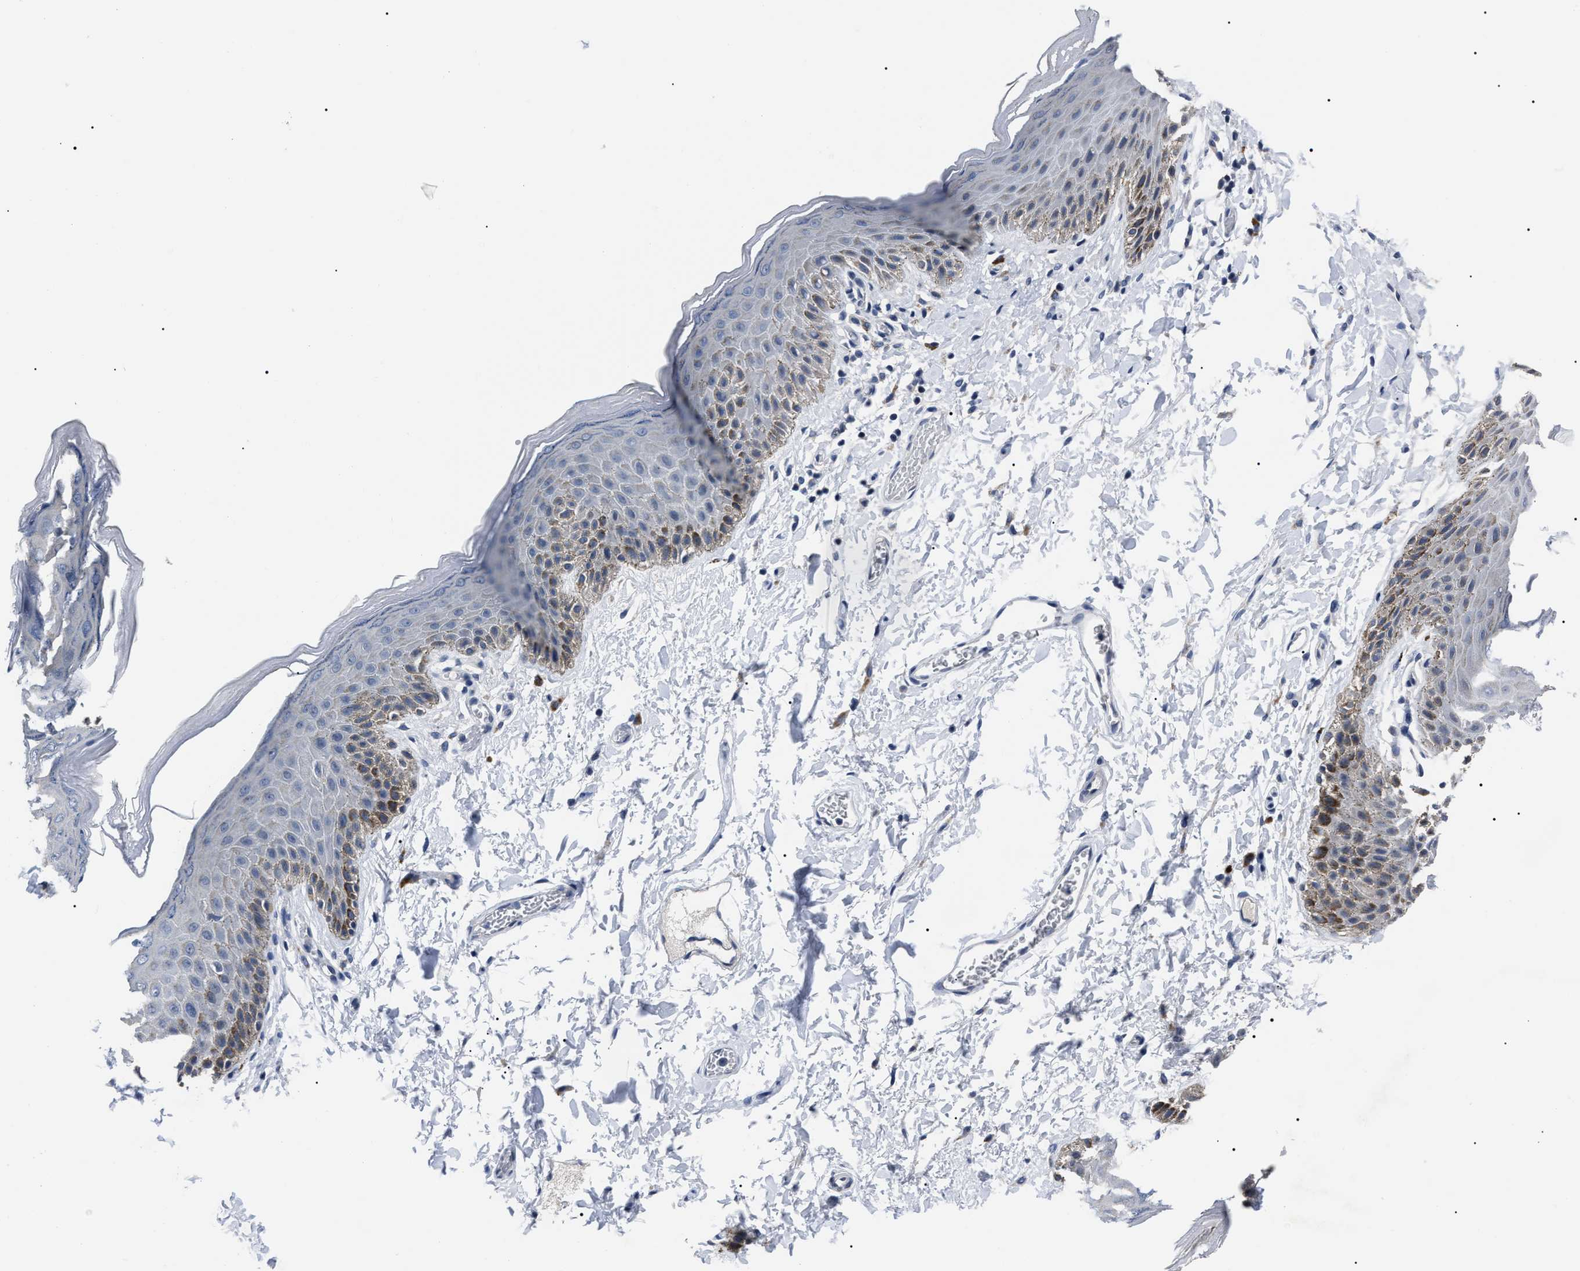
{"staining": {"intensity": "moderate", "quantity": "<25%", "location": "cytoplasmic/membranous"}, "tissue": "skin", "cell_type": "Epidermal cells", "image_type": "normal", "snomed": [{"axis": "morphology", "description": "Normal tissue, NOS"}, {"axis": "topography", "description": "Anal"}], "caption": "Normal skin demonstrates moderate cytoplasmic/membranous positivity in about <25% of epidermal cells, visualized by immunohistochemistry. (brown staining indicates protein expression, while blue staining denotes nuclei).", "gene": "LRWD1", "patient": {"sex": "male", "age": 44}}